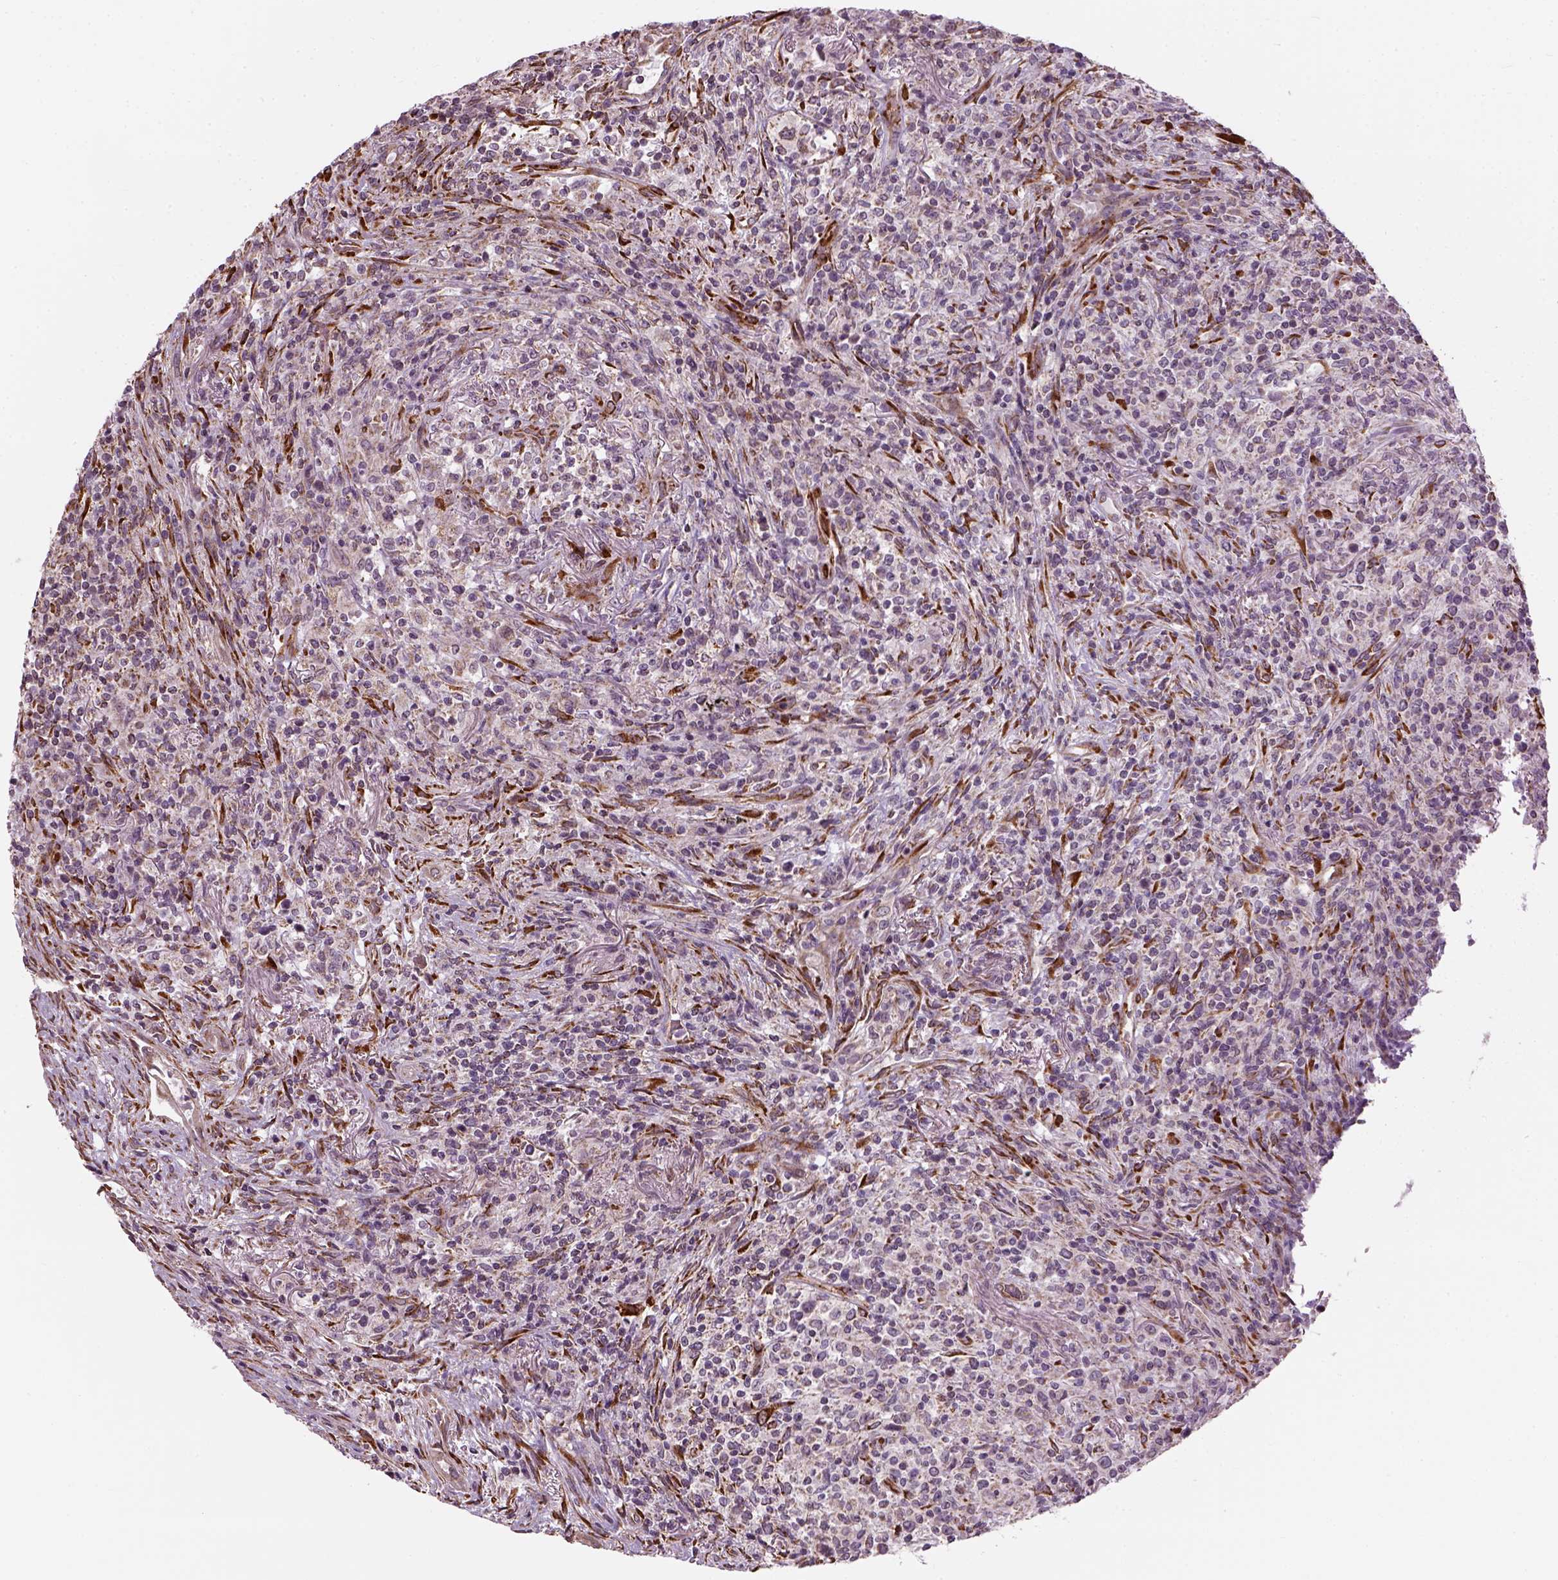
{"staining": {"intensity": "negative", "quantity": "none", "location": "none"}, "tissue": "lymphoma", "cell_type": "Tumor cells", "image_type": "cancer", "snomed": [{"axis": "morphology", "description": "Malignant lymphoma, non-Hodgkin's type, High grade"}, {"axis": "topography", "description": "Lung"}], "caption": "Lymphoma was stained to show a protein in brown. There is no significant expression in tumor cells.", "gene": "XK", "patient": {"sex": "male", "age": 79}}